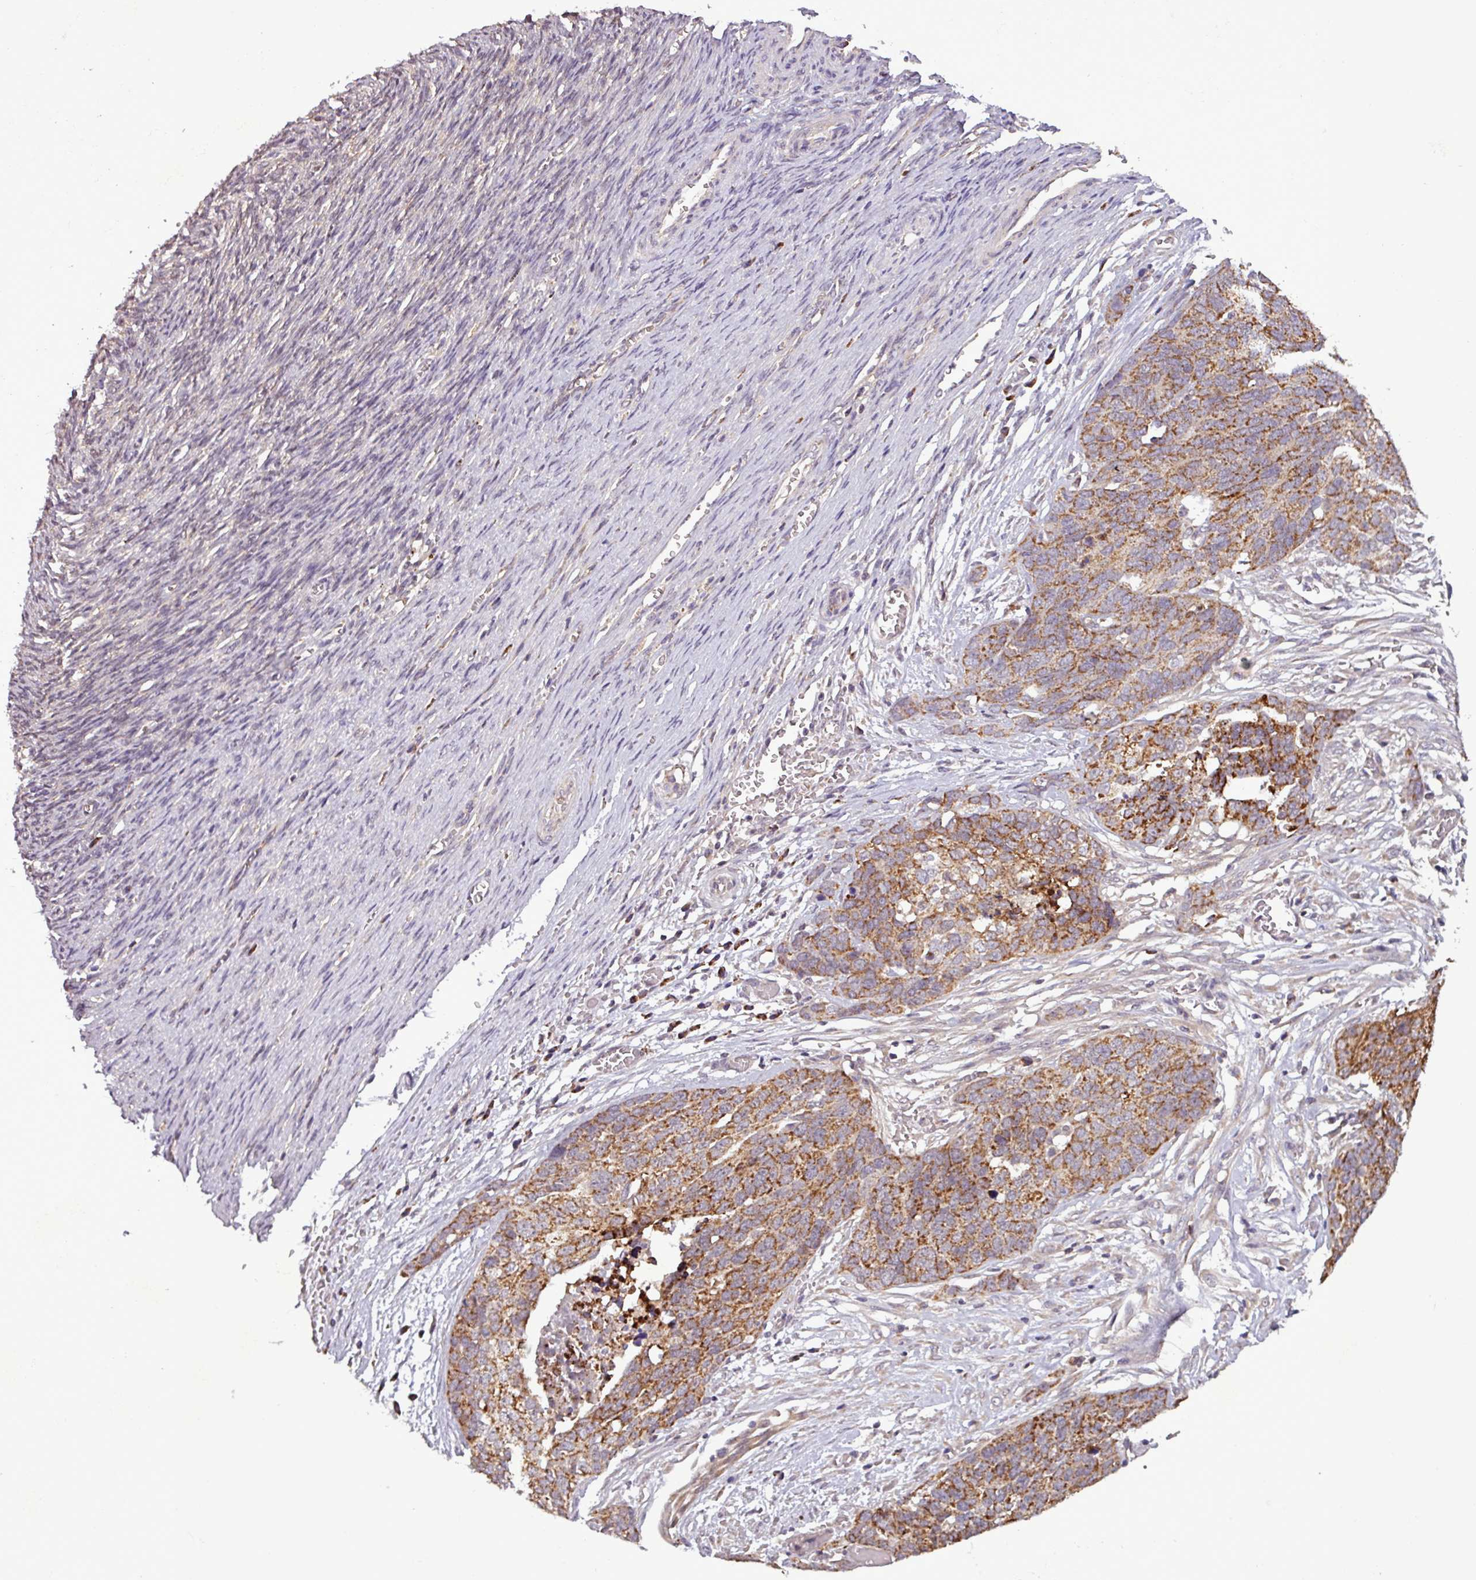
{"staining": {"intensity": "strong", "quantity": ">75%", "location": "cytoplasmic/membranous"}, "tissue": "ovarian cancer", "cell_type": "Tumor cells", "image_type": "cancer", "snomed": [{"axis": "morphology", "description": "Cystadenocarcinoma, serous, NOS"}, {"axis": "topography", "description": "Ovary"}], "caption": "Protein expression analysis of human serous cystadenocarcinoma (ovarian) reveals strong cytoplasmic/membranous positivity in about >75% of tumor cells.", "gene": "MCTP2", "patient": {"sex": "female", "age": 44}}